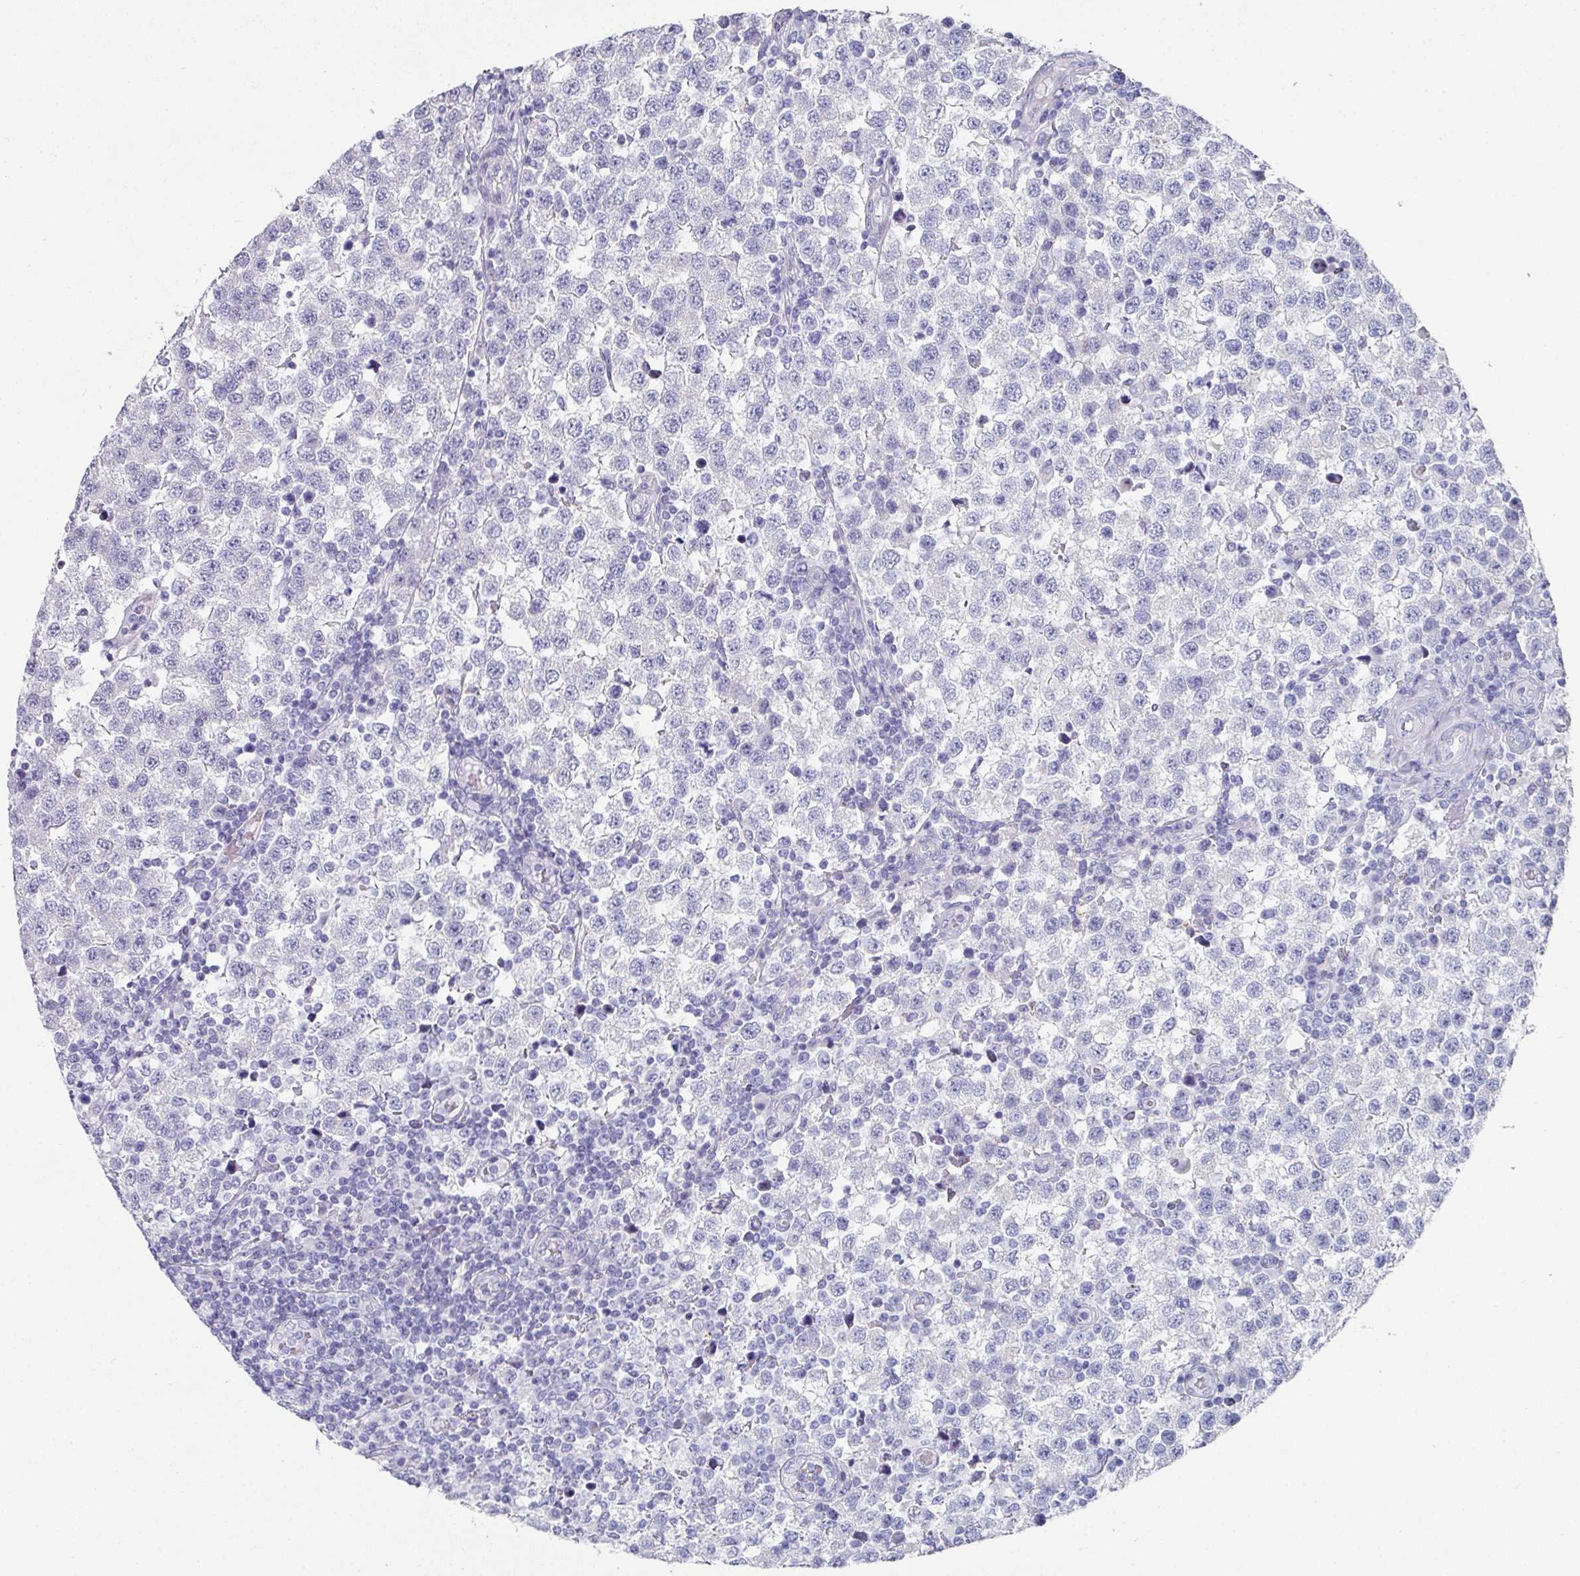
{"staining": {"intensity": "negative", "quantity": "none", "location": "none"}, "tissue": "testis cancer", "cell_type": "Tumor cells", "image_type": "cancer", "snomed": [{"axis": "morphology", "description": "Seminoma, NOS"}, {"axis": "topography", "description": "Testis"}], "caption": "The micrograph displays no staining of tumor cells in testis cancer. The staining is performed using DAB brown chromogen with nuclei counter-stained in using hematoxylin.", "gene": "SETBP1", "patient": {"sex": "male", "age": 34}}